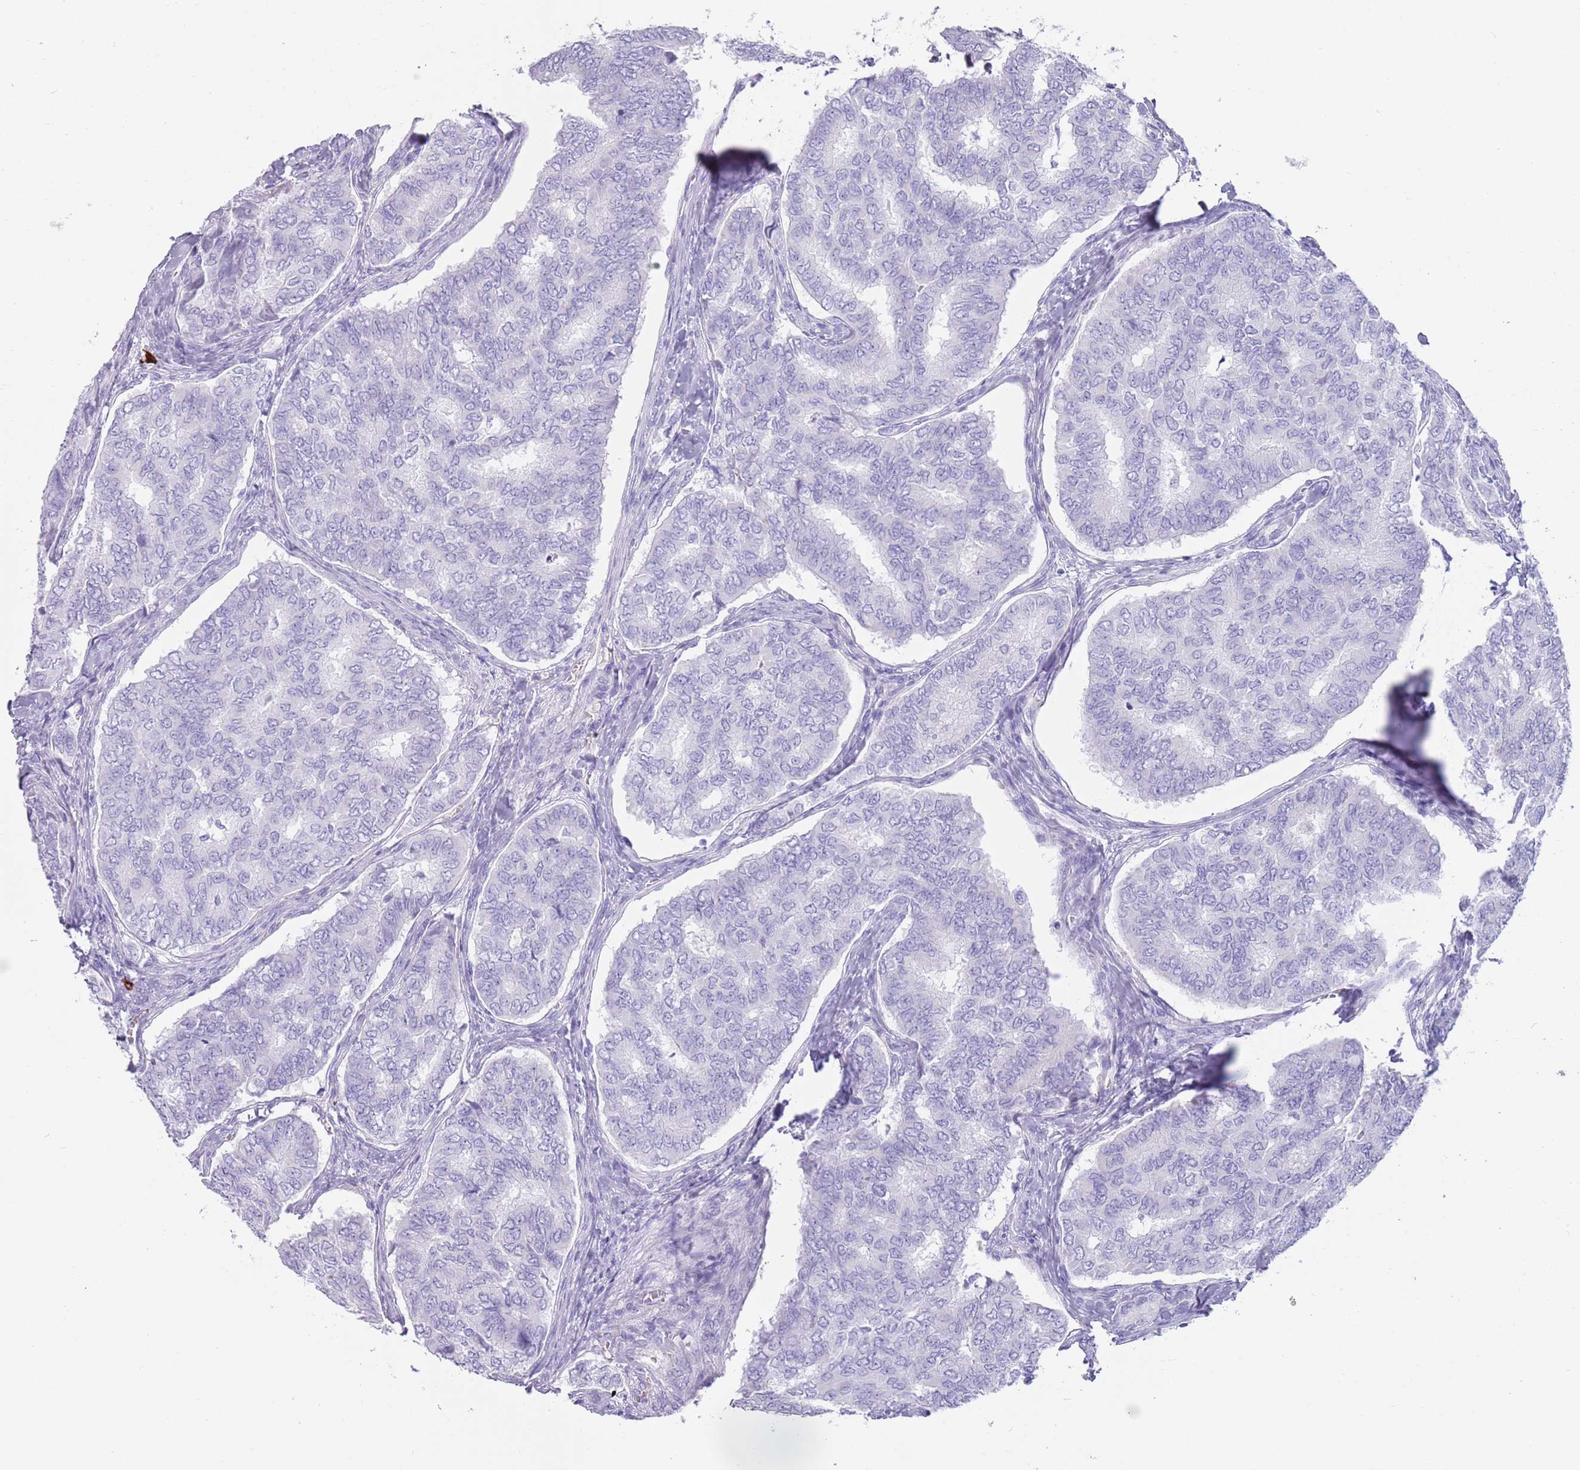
{"staining": {"intensity": "negative", "quantity": "none", "location": "none"}, "tissue": "thyroid cancer", "cell_type": "Tumor cells", "image_type": "cancer", "snomed": [{"axis": "morphology", "description": "Papillary adenocarcinoma, NOS"}, {"axis": "topography", "description": "Thyroid gland"}], "caption": "An image of human thyroid cancer is negative for staining in tumor cells.", "gene": "LY6G5B", "patient": {"sex": "female", "age": 35}}